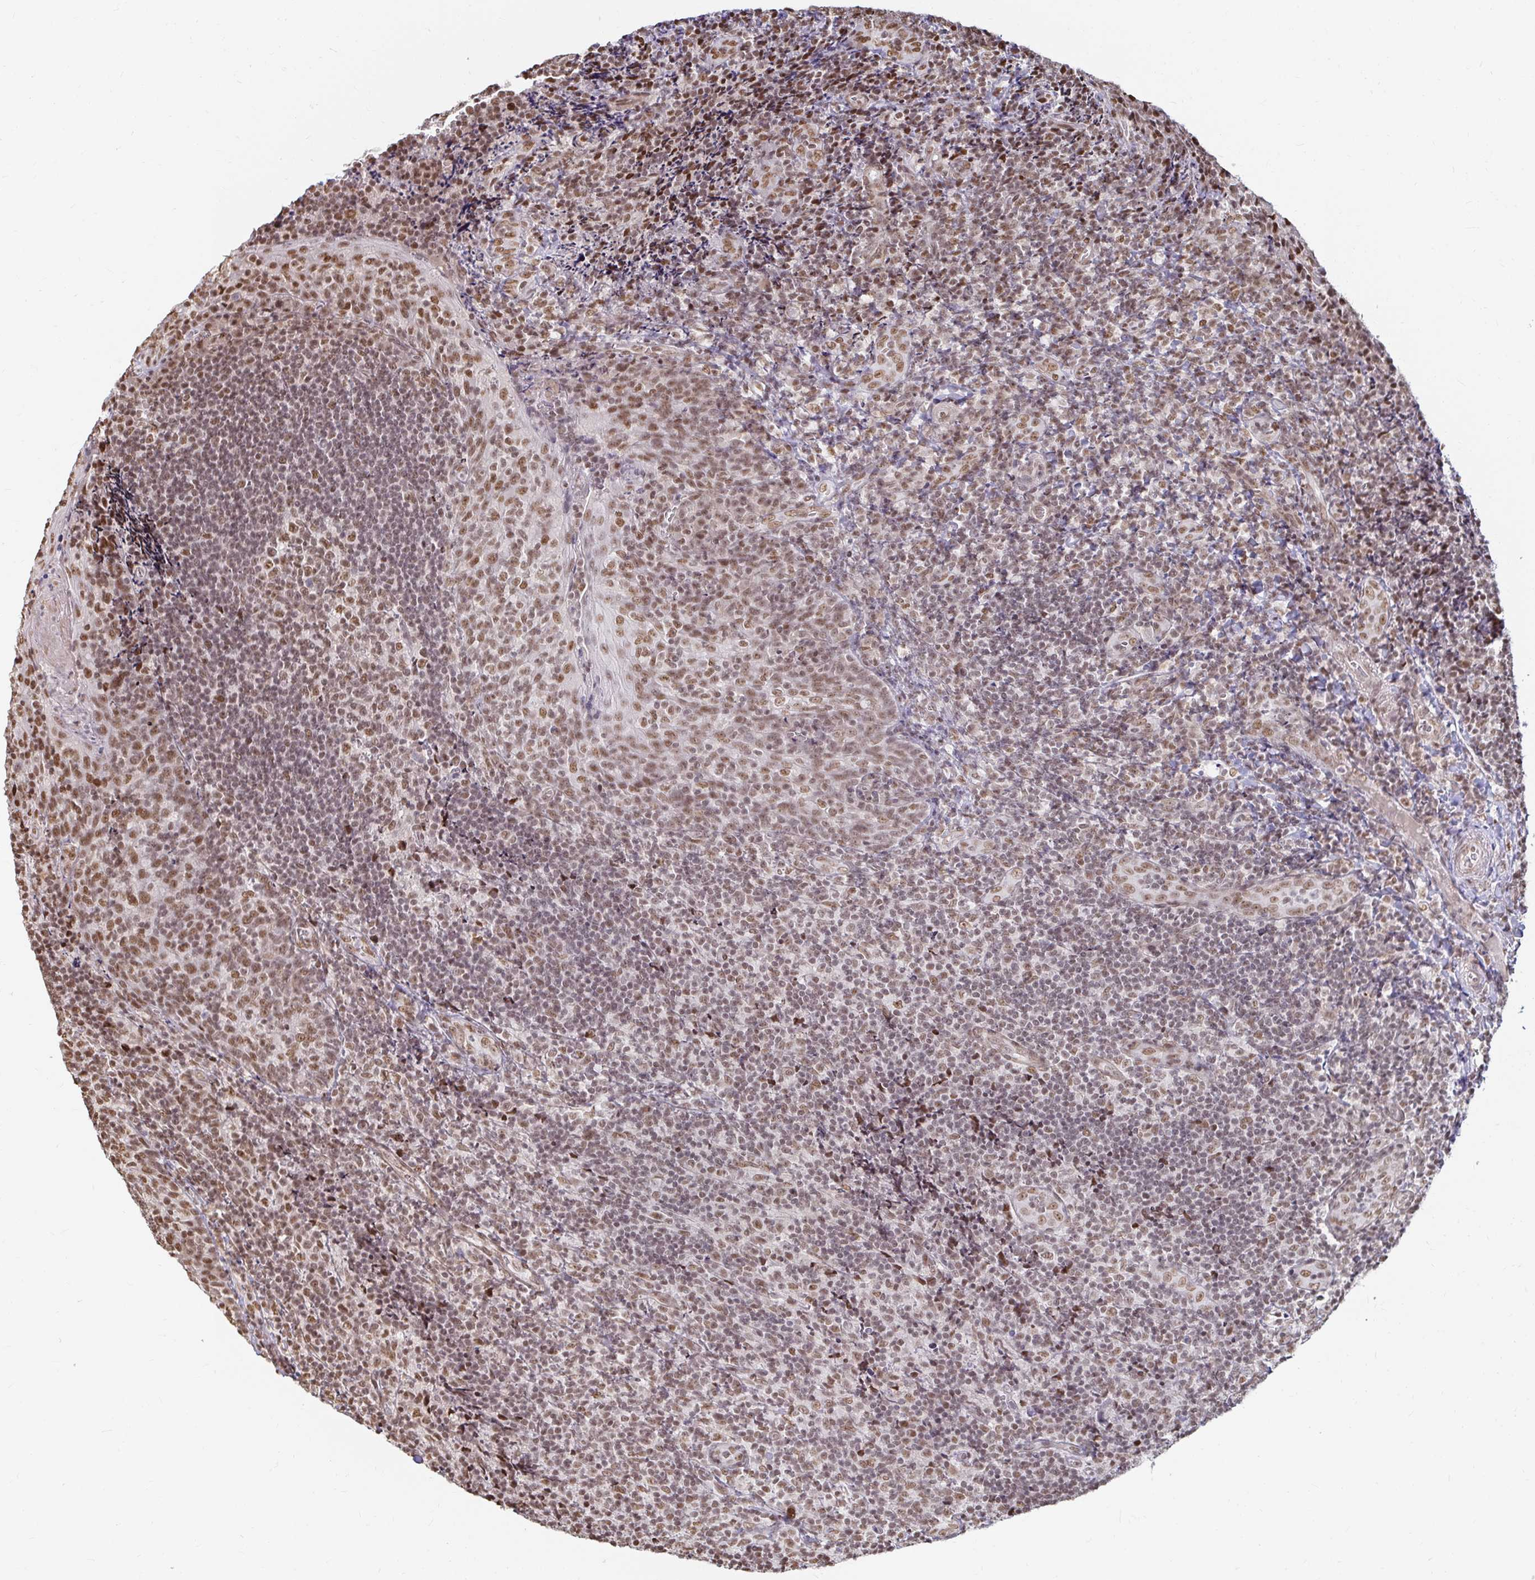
{"staining": {"intensity": "moderate", "quantity": ">75%", "location": "nuclear"}, "tissue": "tonsil", "cell_type": "Germinal center cells", "image_type": "normal", "snomed": [{"axis": "morphology", "description": "Normal tissue, NOS"}, {"axis": "topography", "description": "Tonsil"}], "caption": "Immunohistochemistry histopathology image of benign human tonsil stained for a protein (brown), which exhibits medium levels of moderate nuclear expression in approximately >75% of germinal center cells.", "gene": "HNRNPU", "patient": {"sex": "male", "age": 17}}